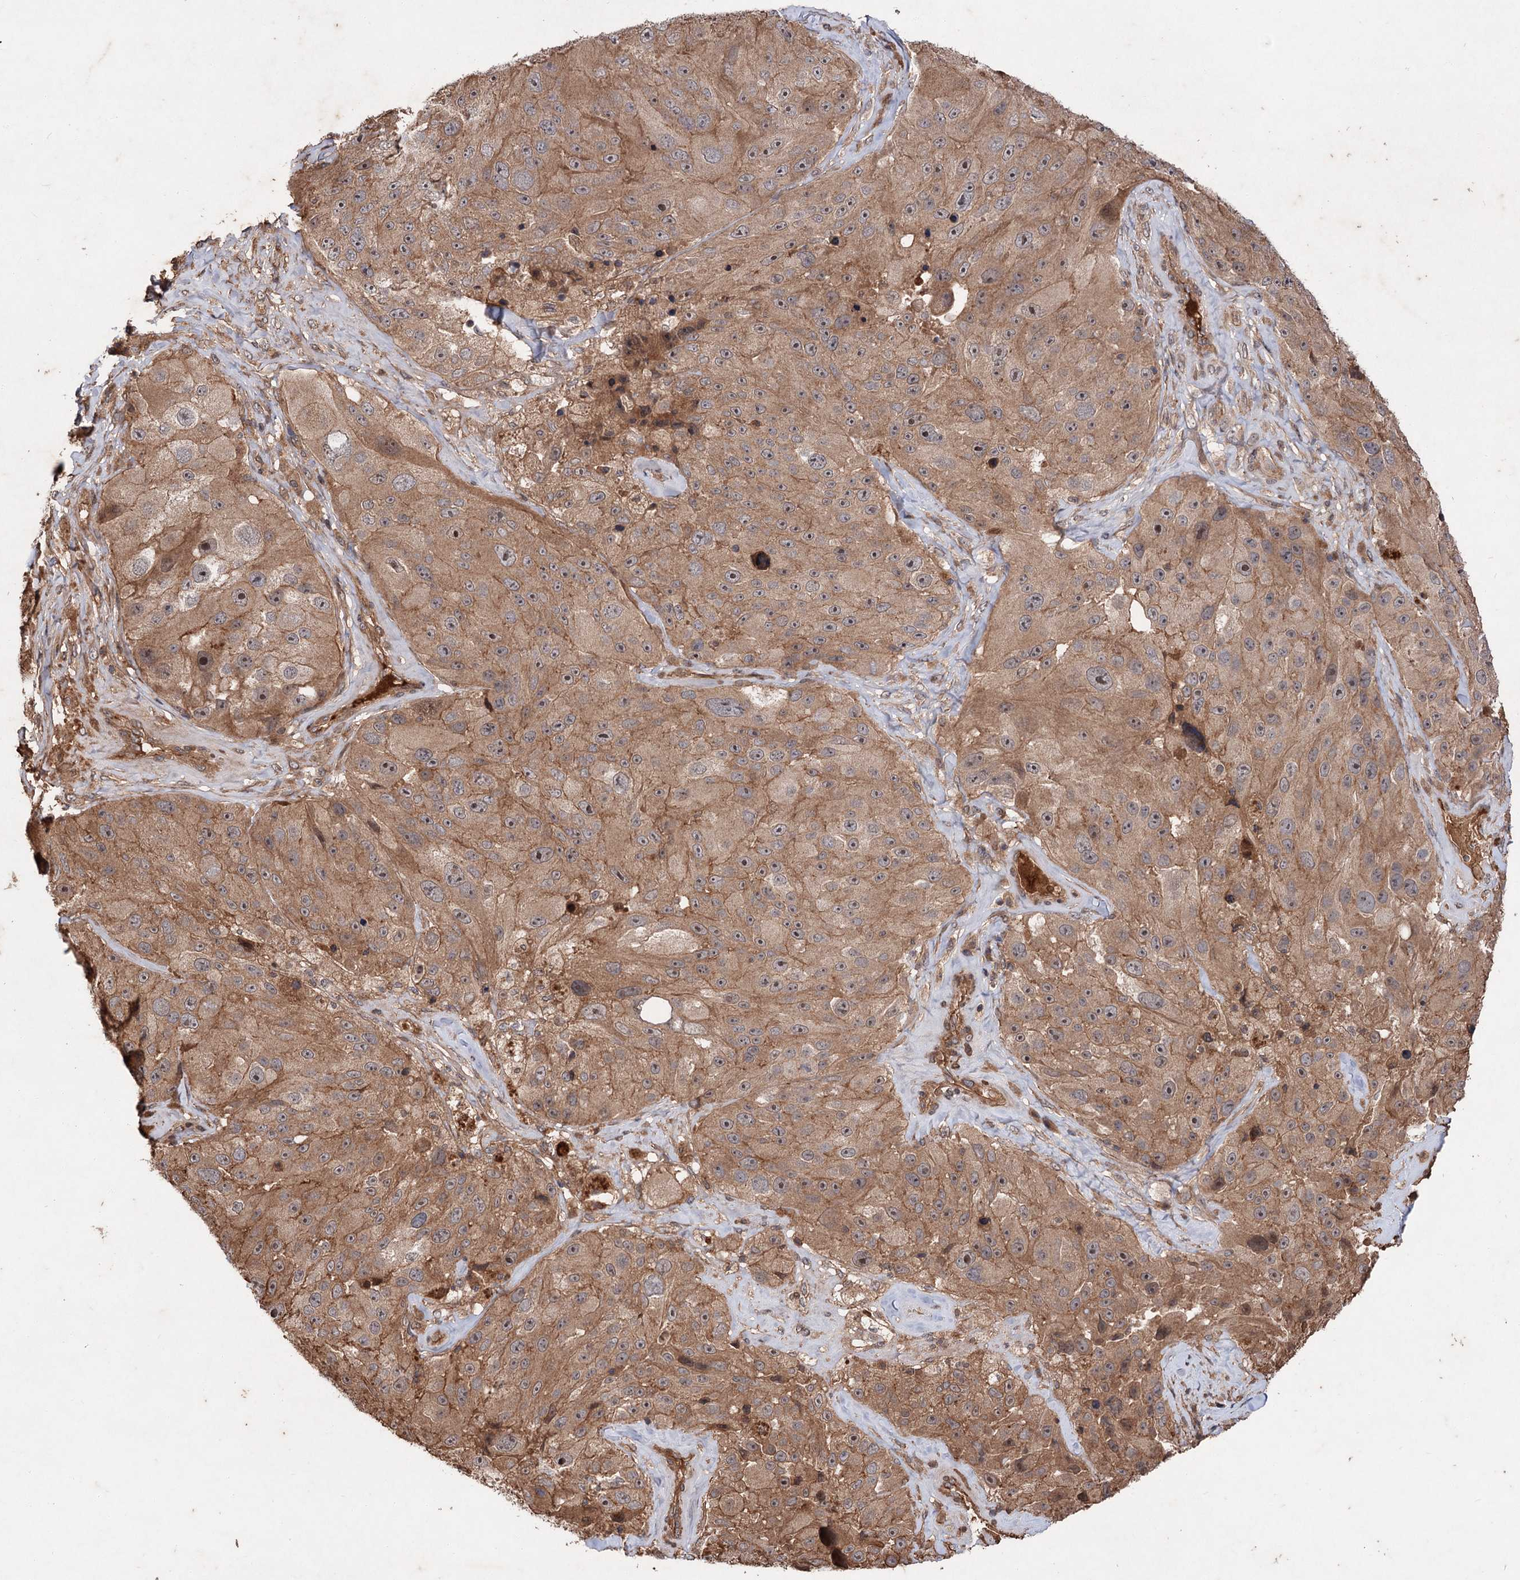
{"staining": {"intensity": "moderate", "quantity": ">75%", "location": "cytoplasmic/membranous,nuclear"}, "tissue": "melanoma", "cell_type": "Tumor cells", "image_type": "cancer", "snomed": [{"axis": "morphology", "description": "Malignant melanoma, Metastatic site"}, {"axis": "topography", "description": "Lymph node"}], "caption": "Protein expression analysis of melanoma demonstrates moderate cytoplasmic/membranous and nuclear expression in approximately >75% of tumor cells.", "gene": "ADK", "patient": {"sex": "male", "age": 62}}